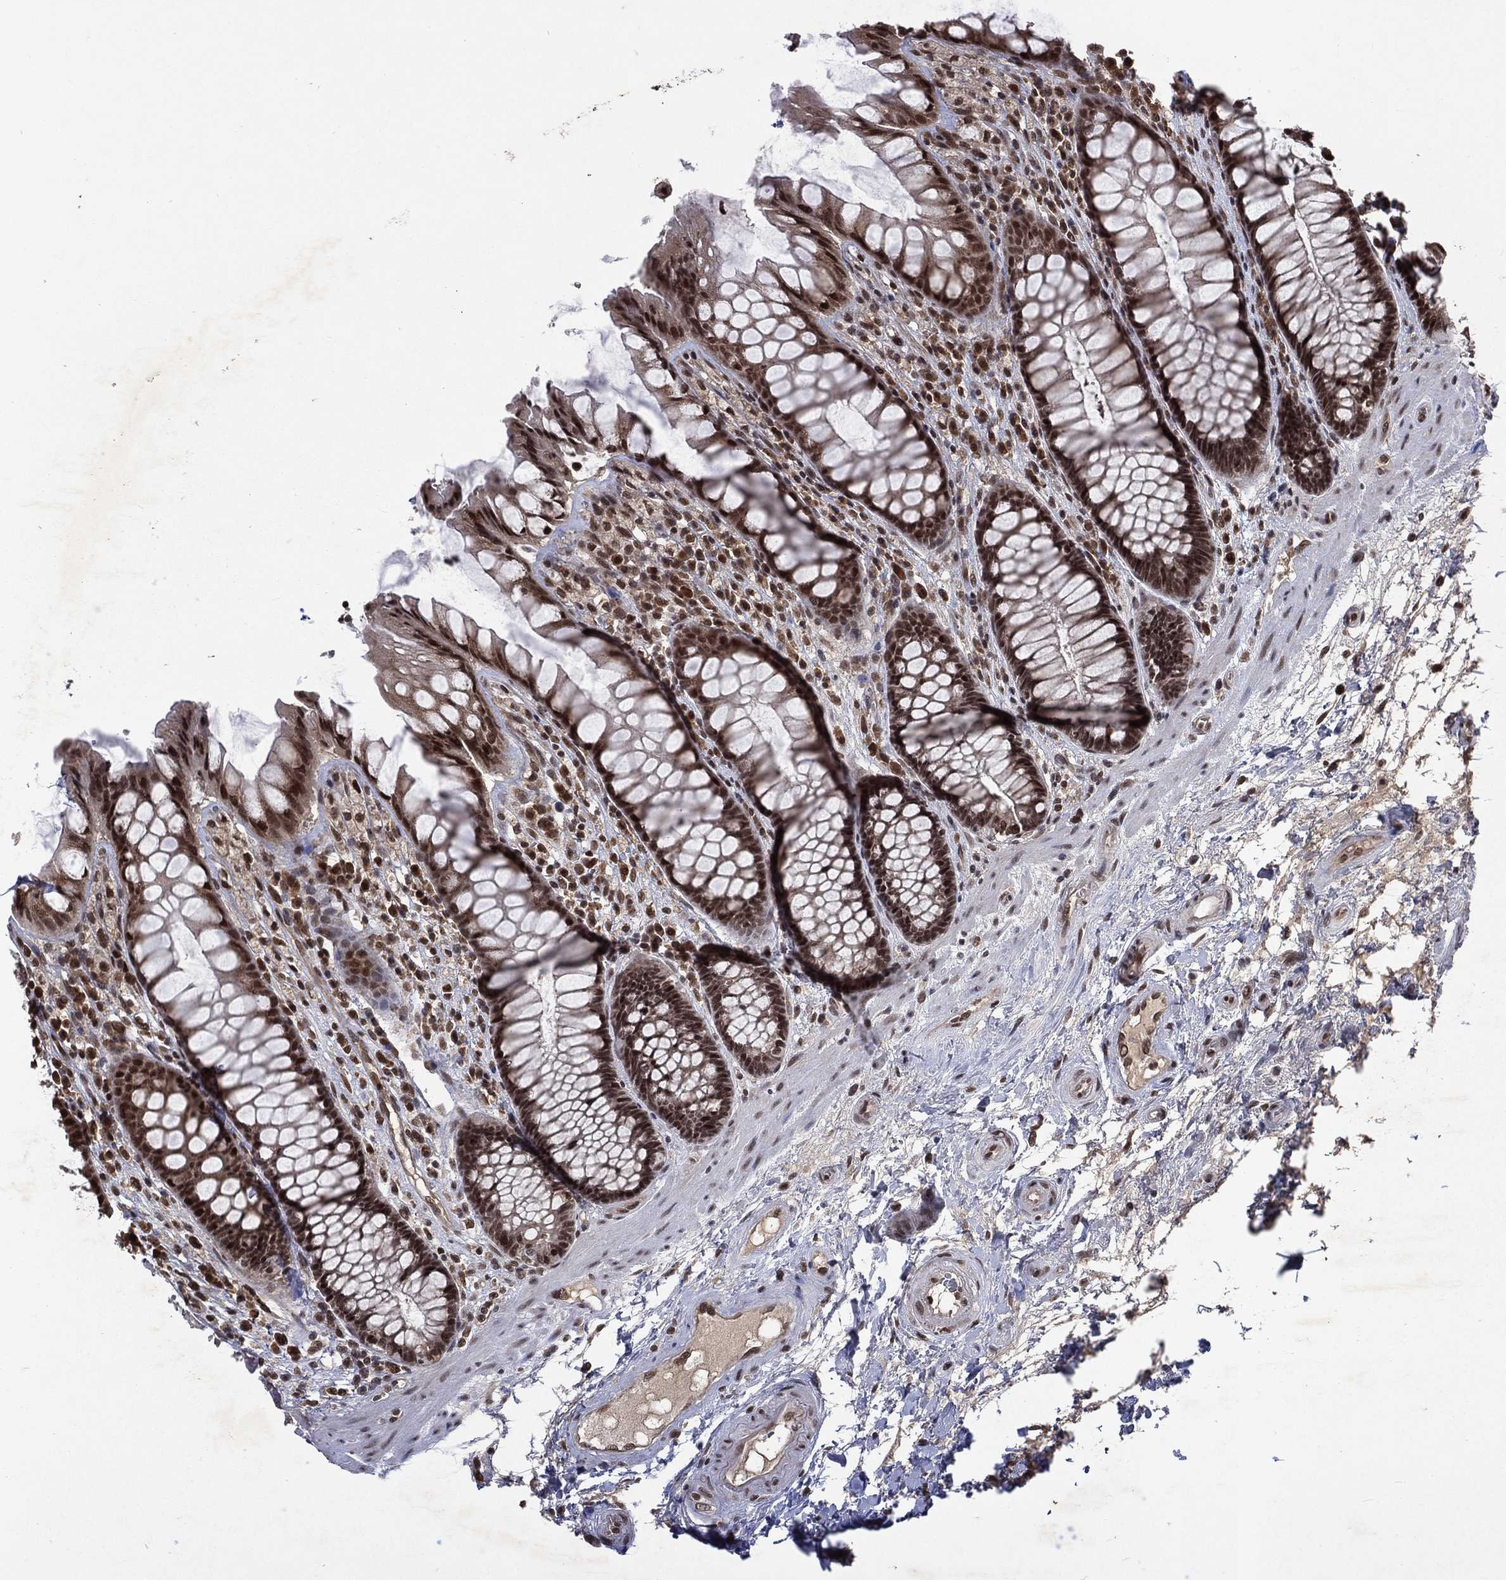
{"staining": {"intensity": "strong", "quantity": "25%-75%", "location": "cytoplasmic/membranous,nuclear"}, "tissue": "rectum", "cell_type": "Glandular cells", "image_type": "normal", "snomed": [{"axis": "morphology", "description": "Normal tissue, NOS"}, {"axis": "topography", "description": "Rectum"}], "caption": "High-power microscopy captured an IHC image of normal rectum, revealing strong cytoplasmic/membranous,nuclear staining in approximately 25%-75% of glandular cells.", "gene": "DMAP1", "patient": {"sex": "female", "age": 58}}